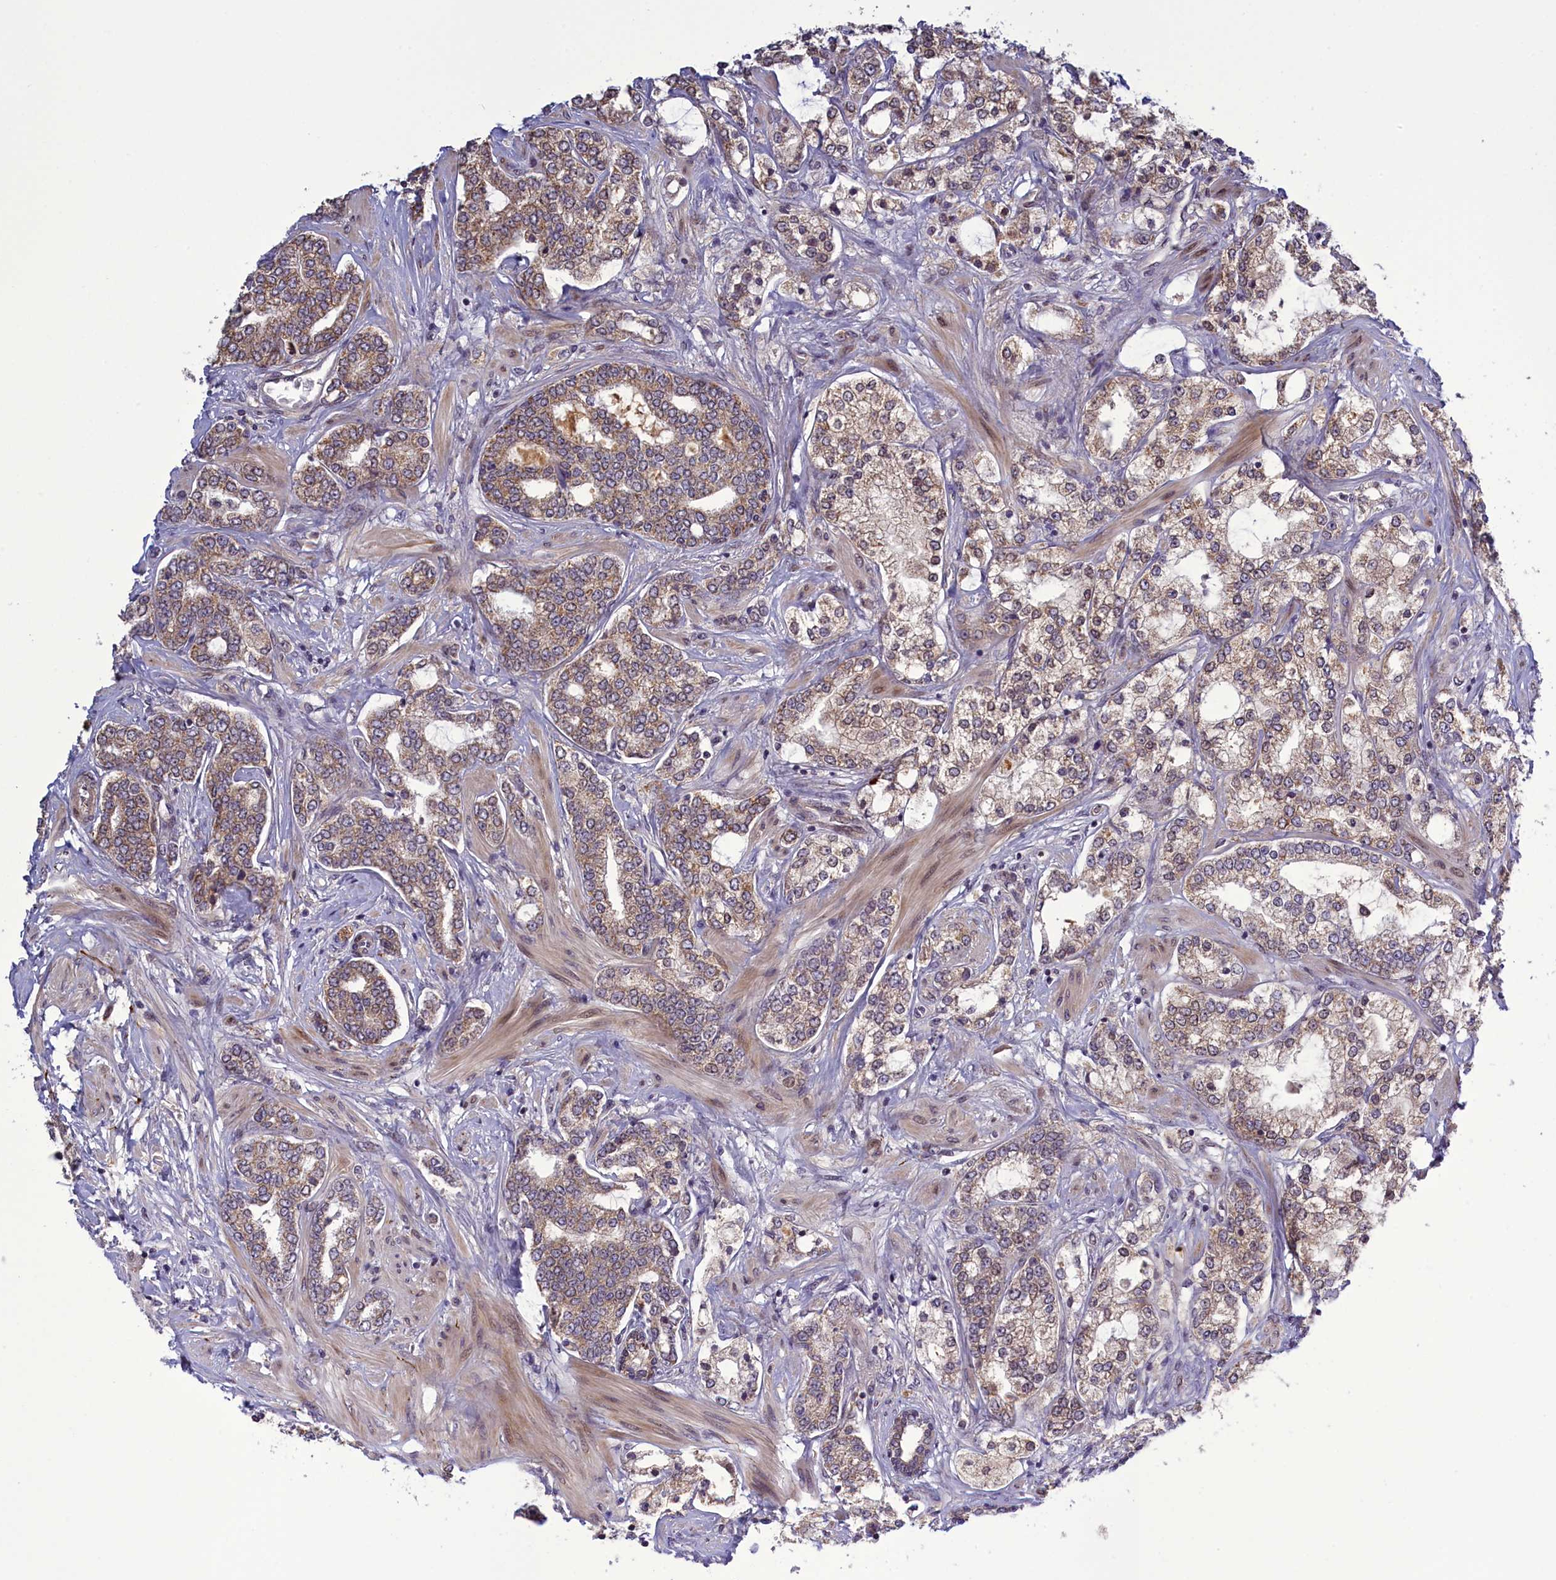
{"staining": {"intensity": "moderate", "quantity": ">75%", "location": "cytoplasmic/membranous"}, "tissue": "prostate cancer", "cell_type": "Tumor cells", "image_type": "cancer", "snomed": [{"axis": "morphology", "description": "Adenocarcinoma, High grade"}, {"axis": "topography", "description": "Prostate"}], "caption": "About >75% of tumor cells in prostate cancer (high-grade adenocarcinoma) reveal moderate cytoplasmic/membranous protein expression as visualized by brown immunohistochemical staining.", "gene": "RRAD", "patient": {"sex": "male", "age": 64}}